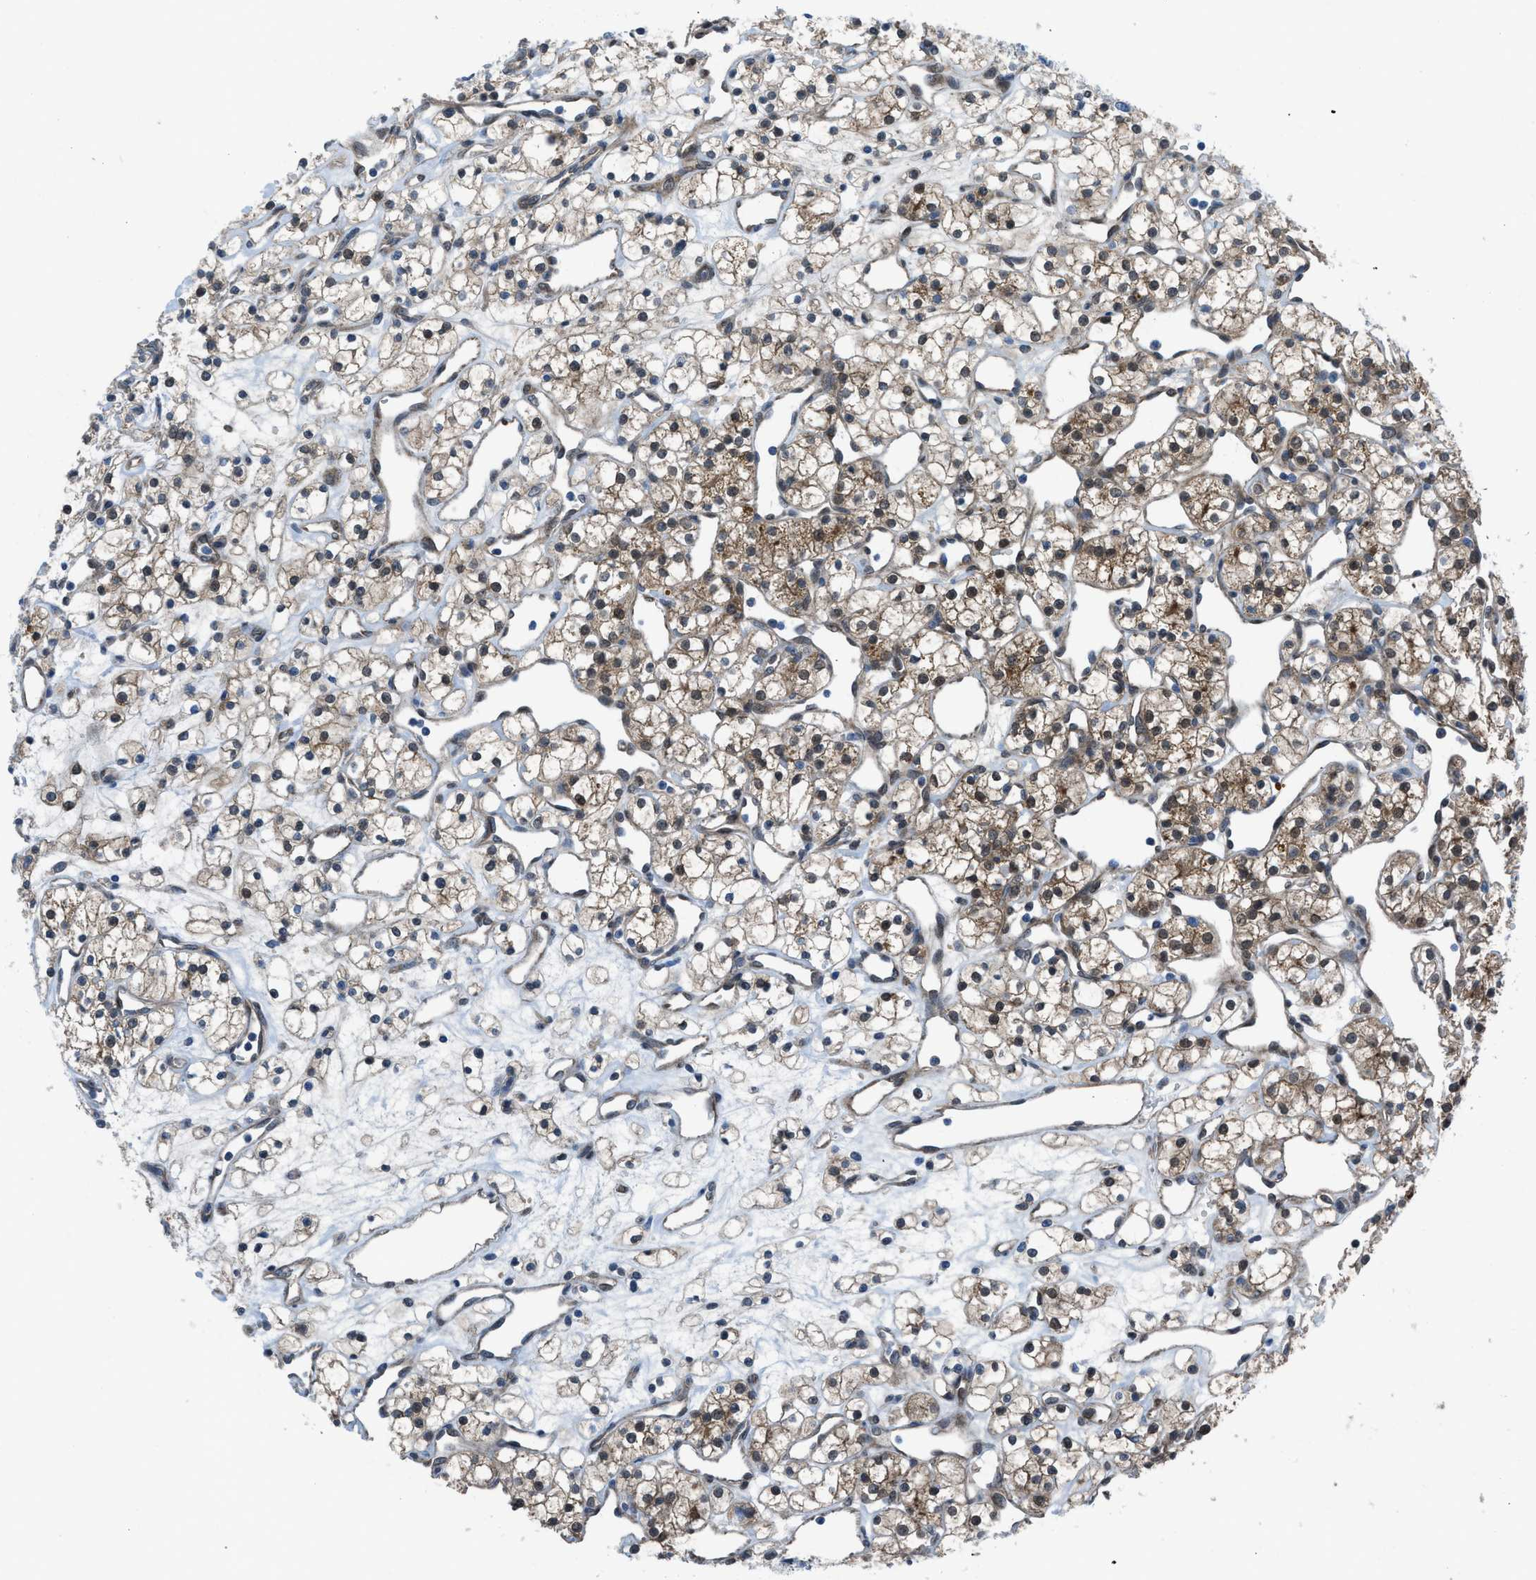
{"staining": {"intensity": "strong", "quantity": ">75%", "location": "cytoplasmic/membranous,nuclear"}, "tissue": "renal cancer", "cell_type": "Tumor cells", "image_type": "cancer", "snomed": [{"axis": "morphology", "description": "Adenocarcinoma, NOS"}, {"axis": "topography", "description": "Kidney"}], "caption": "Immunohistochemistry (IHC) photomicrograph of neoplastic tissue: human renal adenocarcinoma stained using IHC shows high levels of strong protein expression localized specifically in the cytoplasmic/membranous and nuclear of tumor cells, appearing as a cytoplasmic/membranous and nuclear brown color.", "gene": "PRKN", "patient": {"sex": "female", "age": 60}}